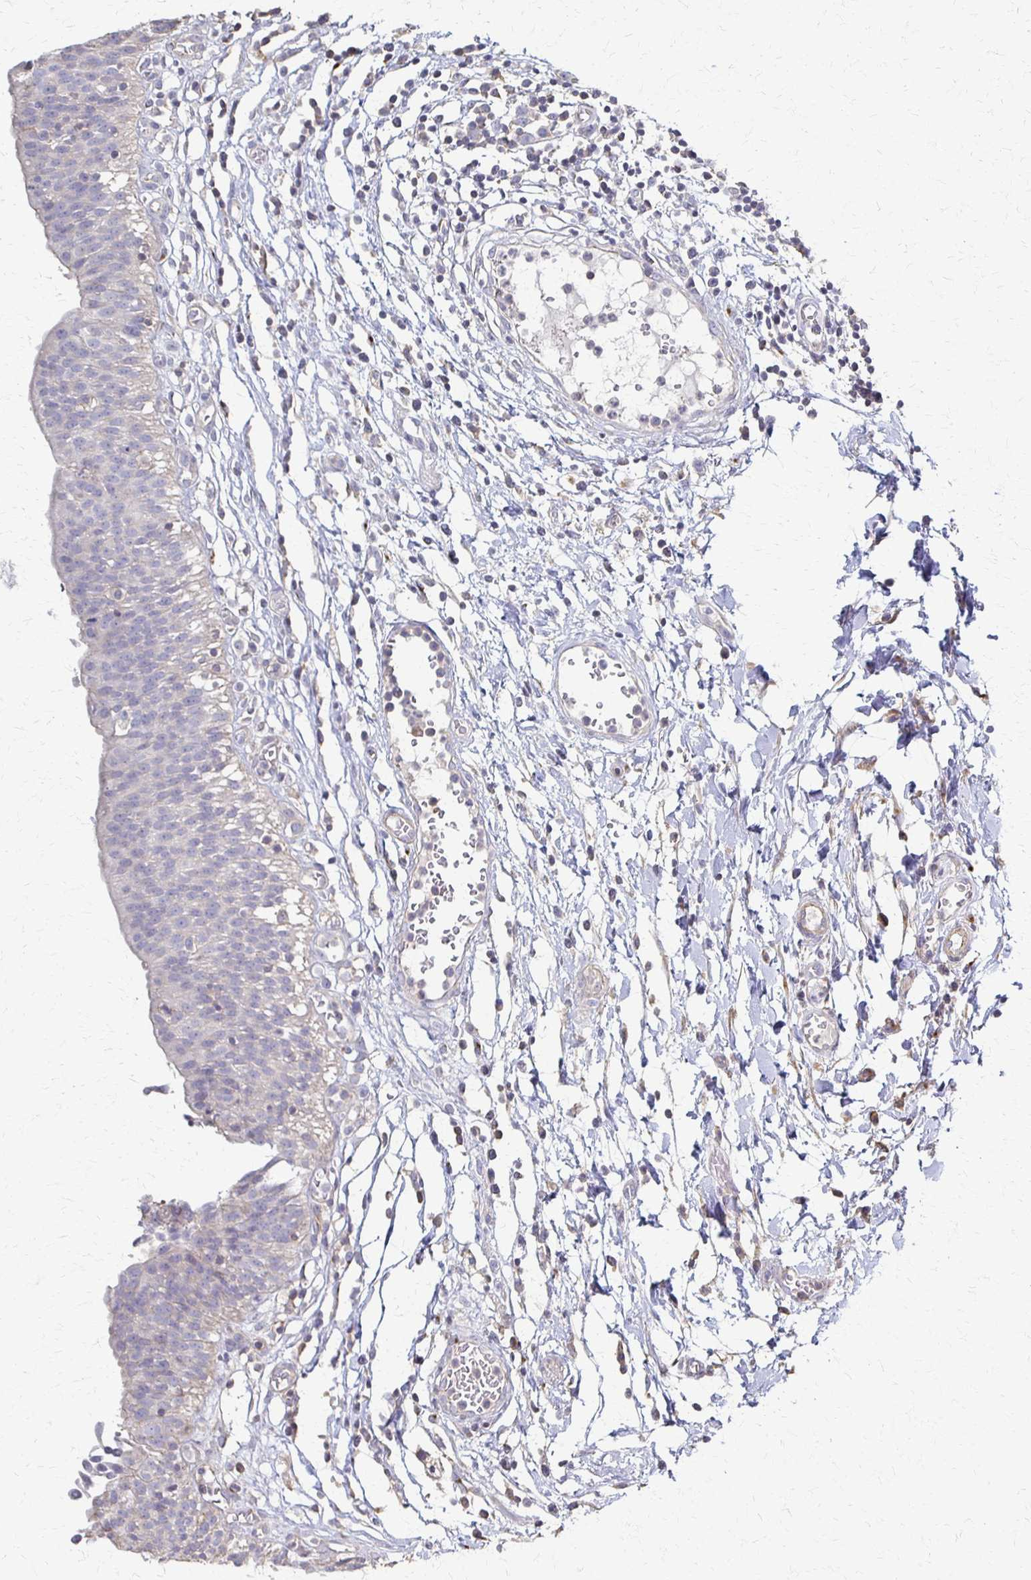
{"staining": {"intensity": "negative", "quantity": "none", "location": "none"}, "tissue": "urinary bladder", "cell_type": "Urothelial cells", "image_type": "normal", "snomed": [{"axis": "morphology", "description": "Normal tissue, NOS"}, {"axis": "topography", "description": "Urinary bladder"}], "caption": "A high-resolution histopathology image shows immunohistochemistry staining of normal urinary bladder, which demonstrates no significant expression in urothelial cells. (Brightfield microscopy of DAB immunohistochemistry (IHC) at high magnification).", "gene": "C1QTNF7", "patient": {"sex": "male", "age": 64}}